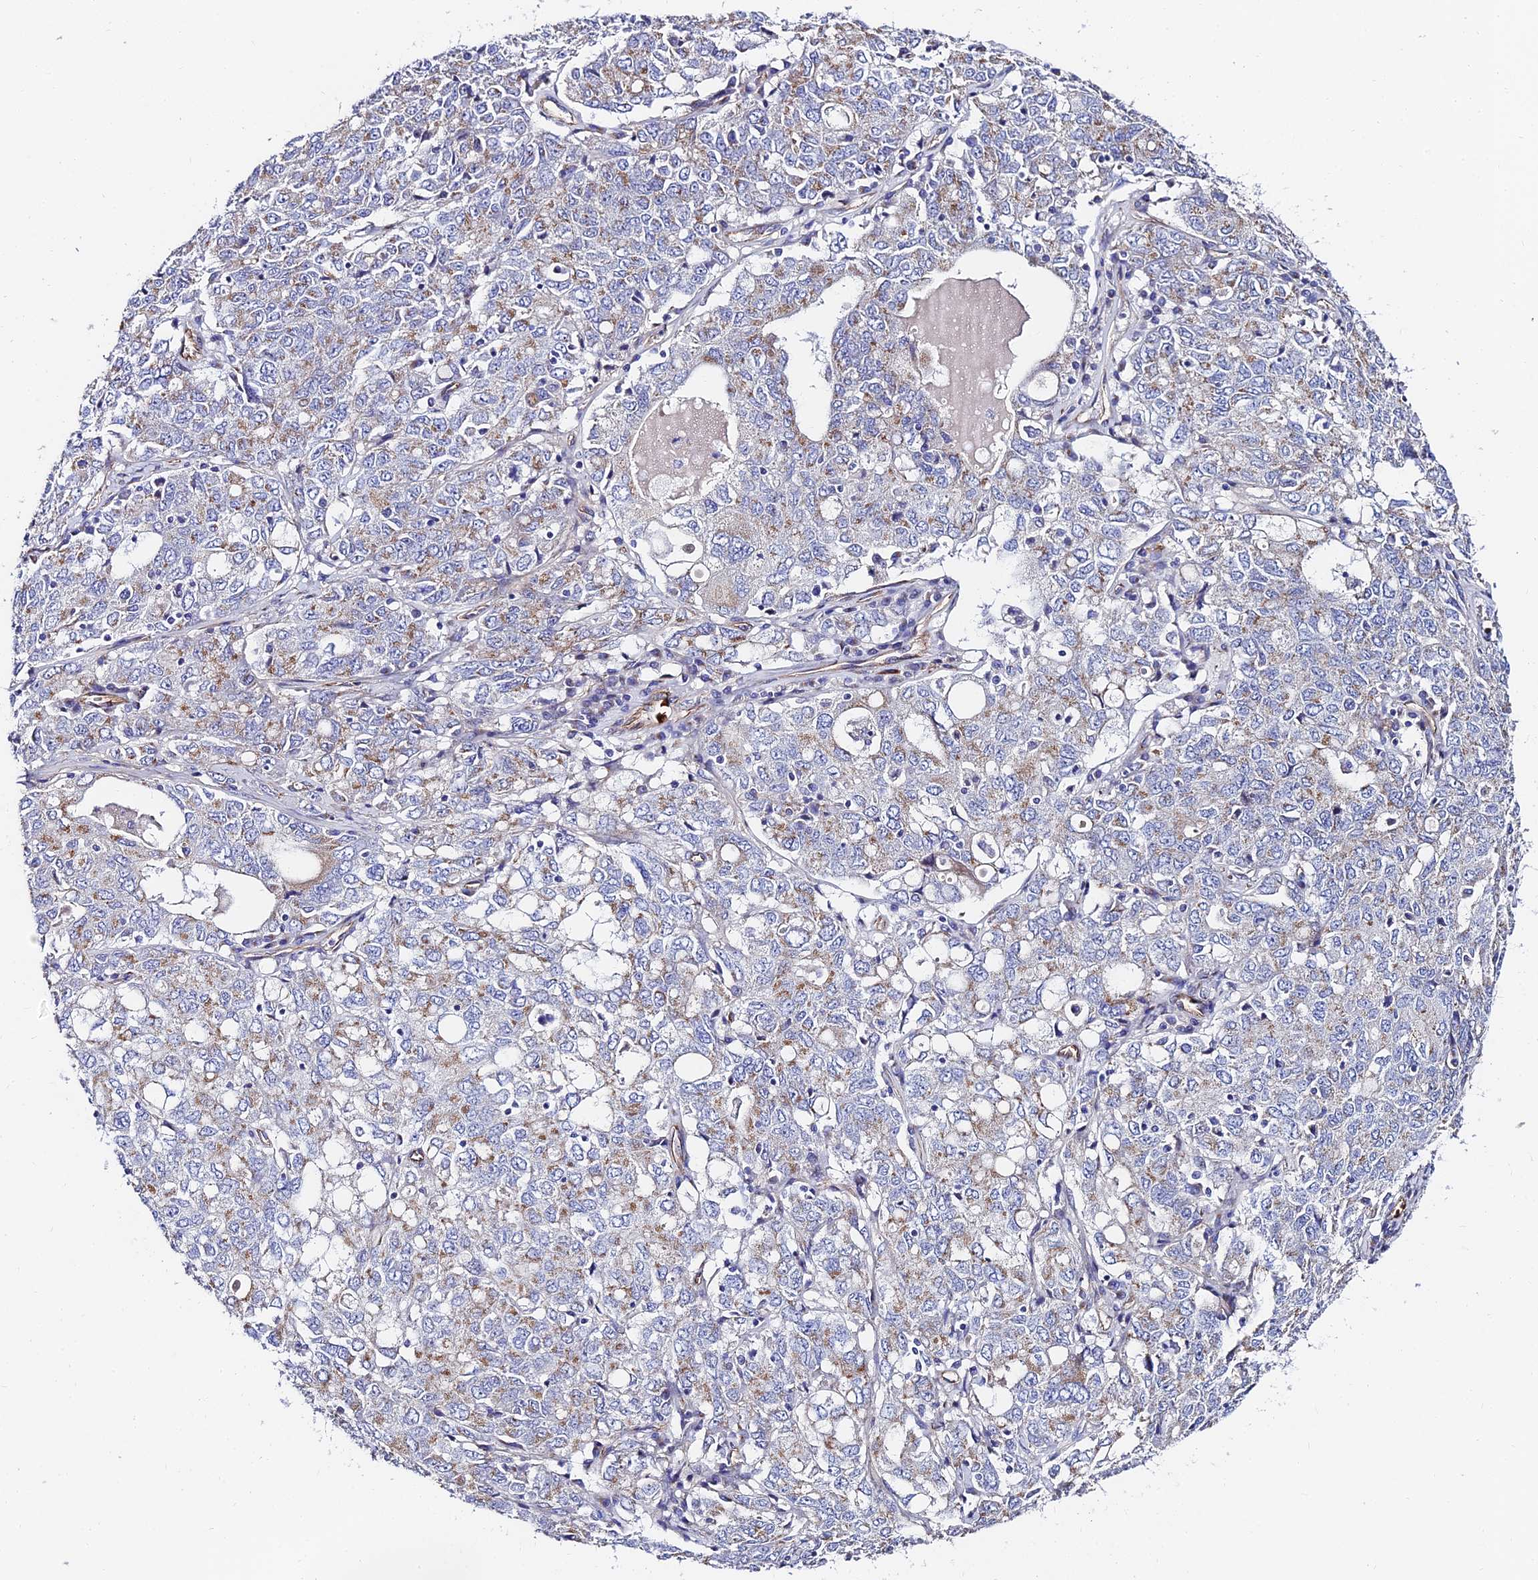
{"staining": {"intensity": "weak", "quantity": "<25%", "location": "cytoplasmic/membranous"}, "tissue": "ovarian cancer", "cell_type": "Tumor cells", "image_type": "cancer", "snomed": [{"axis": "morphology", "description": "Carcinoma, endometroid"}, {"axis": "topography", "description": "Ovary"}], "caption": "Immunohistochemical staining of human ovarian cancer (endometroid carcinoma) exhibits no significant staining in tumor cells. (Stains: DAB (3,3'-diaminobenzidine) IHC with hematoxylin counter stain, Microscopy: brightfield microscopy at high magnification).", "gene": "ADGRF3", "patient": {"sex": "female", "age": 62}}